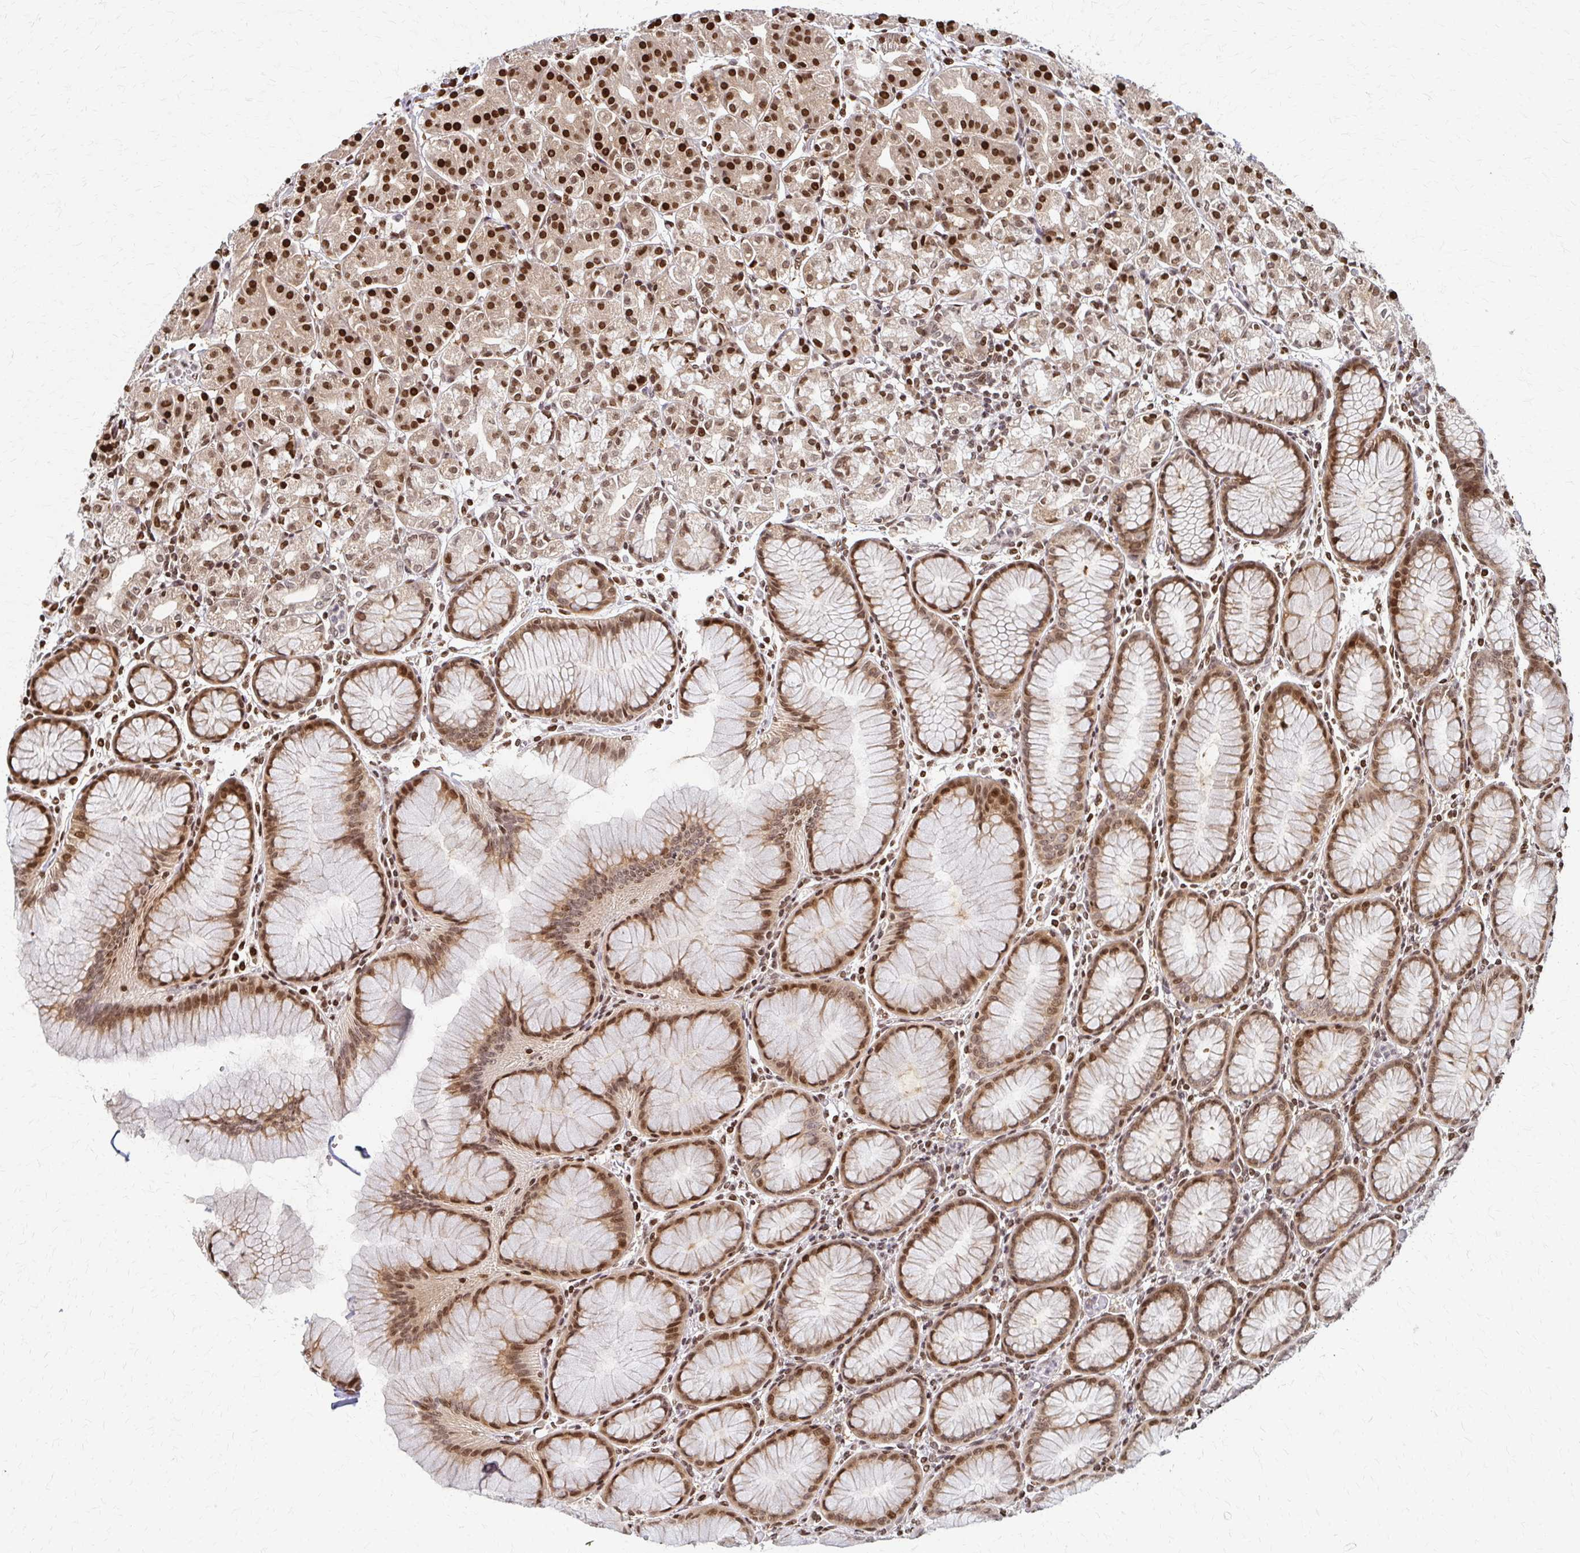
{"staining": {"intensity": "moderate", "quantity": ">75%", "location": "nuclear"}, "tissue": "stomach", "cell_type": "Glandular cells", "image_type": "normal", "snomed": [{"axis": "morphology", "description": "Normal tissue, NOS"}, {"axis": "topography", "description": "Stomach"}], "caption": "Protein analysis of unremarkable stomach demonstrates moderate nuclear staining in approximately >75% of glandular cells. (DAB (3,3'-diaminobenzidine) IHC with brightfield microscopy, high magnification).", "gene": "PSMD7", "patient": {"sex": "female", "age": 57}}